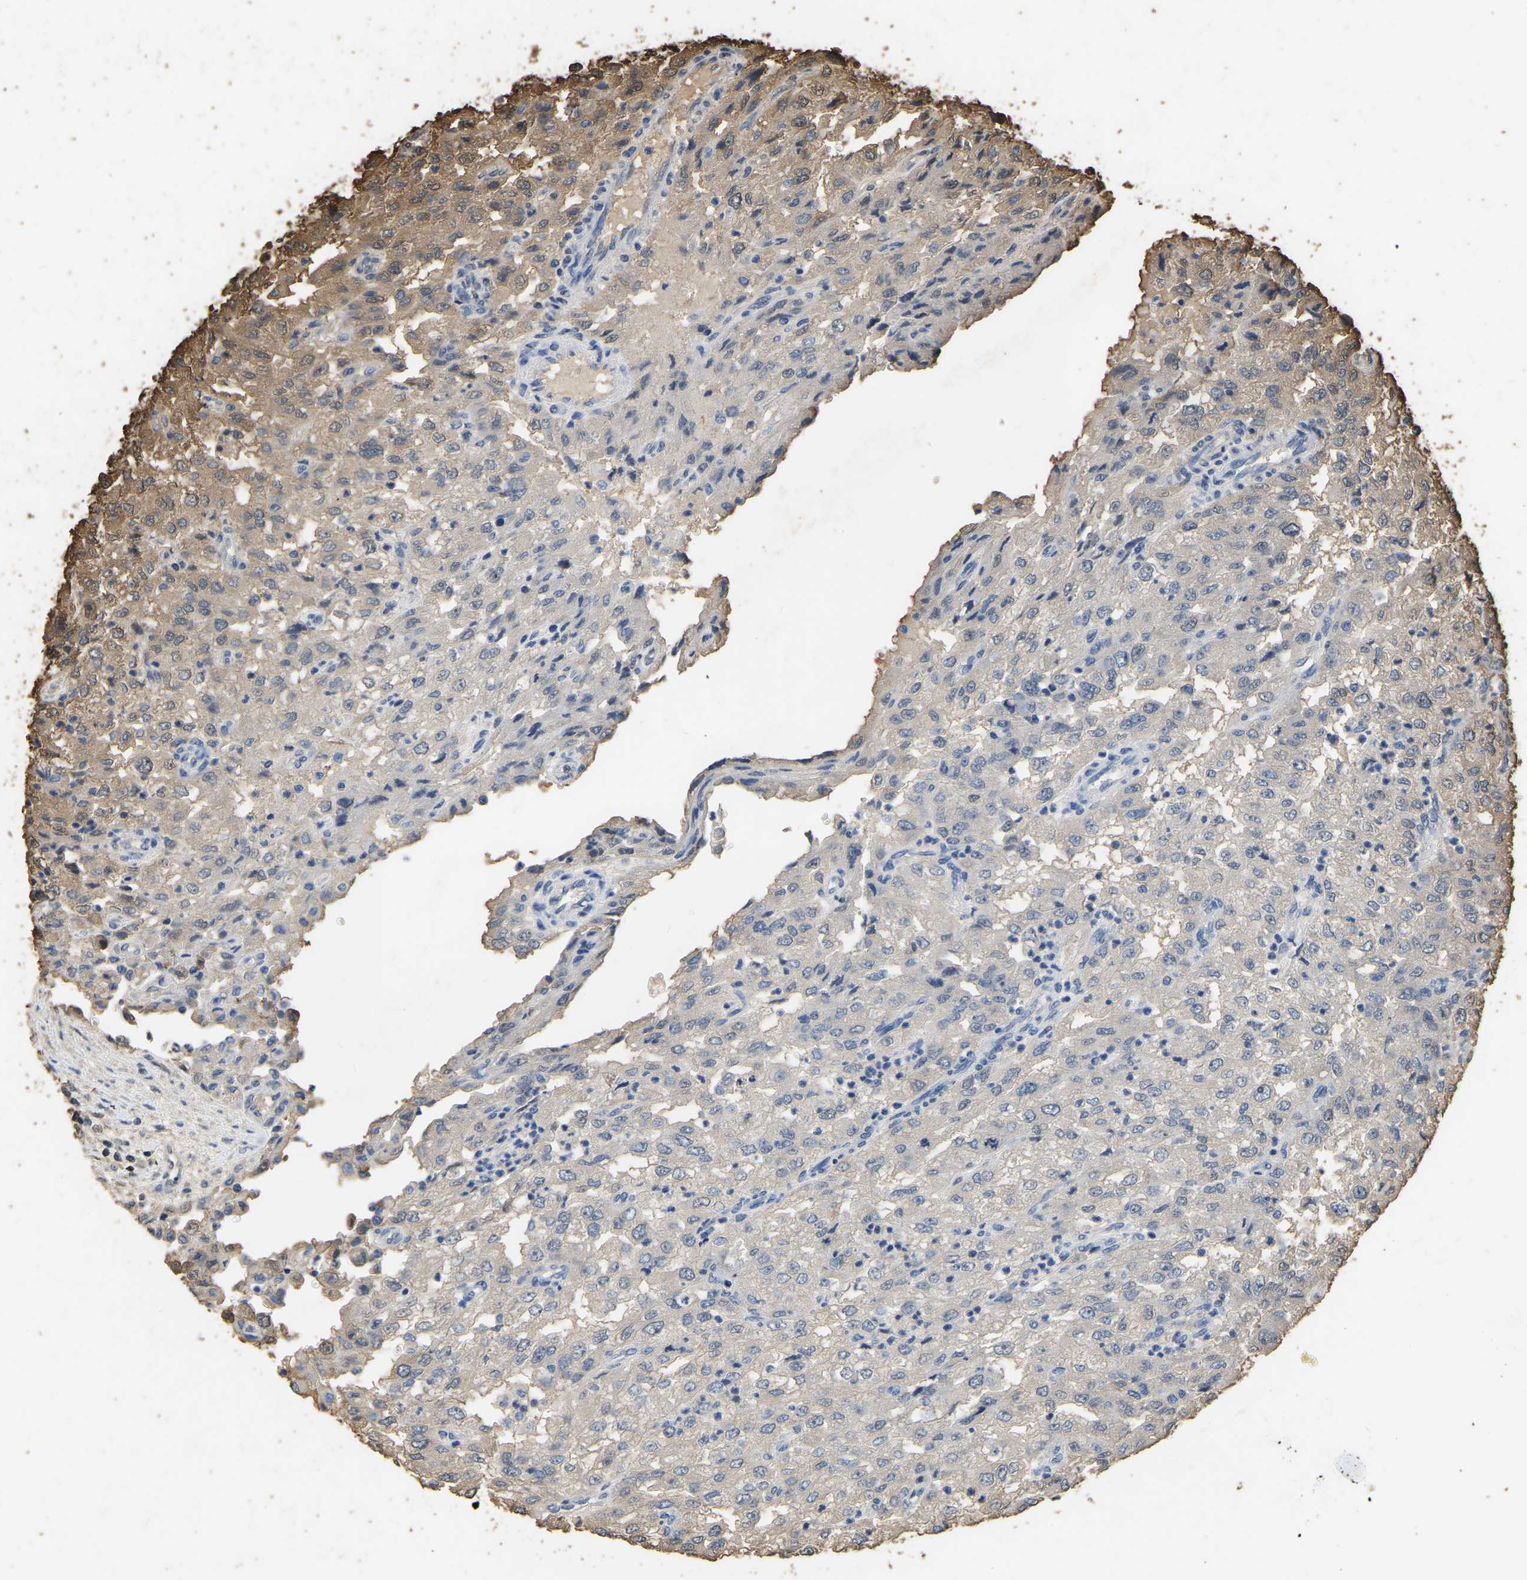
{"staining": {"intensity": "weak", "quantity": "25%-75%", "location": "cytoplasmic/membranous"}, "tissue": "renal cancer", "cell_type": "Tumor cells", "image_type": "cancer", "snomed": [{"axis": "morphology", "description": "Adenocarcinoma, NOS"}, {"axis": "topography", "description": "Kidney"}], "caption": "High-magnification brightfield microscopy of renal cancer stained with DAB (brown) and counterstained with hematoxylin (blue). tumor cells exhibit weak cytoplasmic/membranous staining is present in about25%-75% of cells.", "gene": "LDHB", "patient": {"sex": "female", "age": 54}}